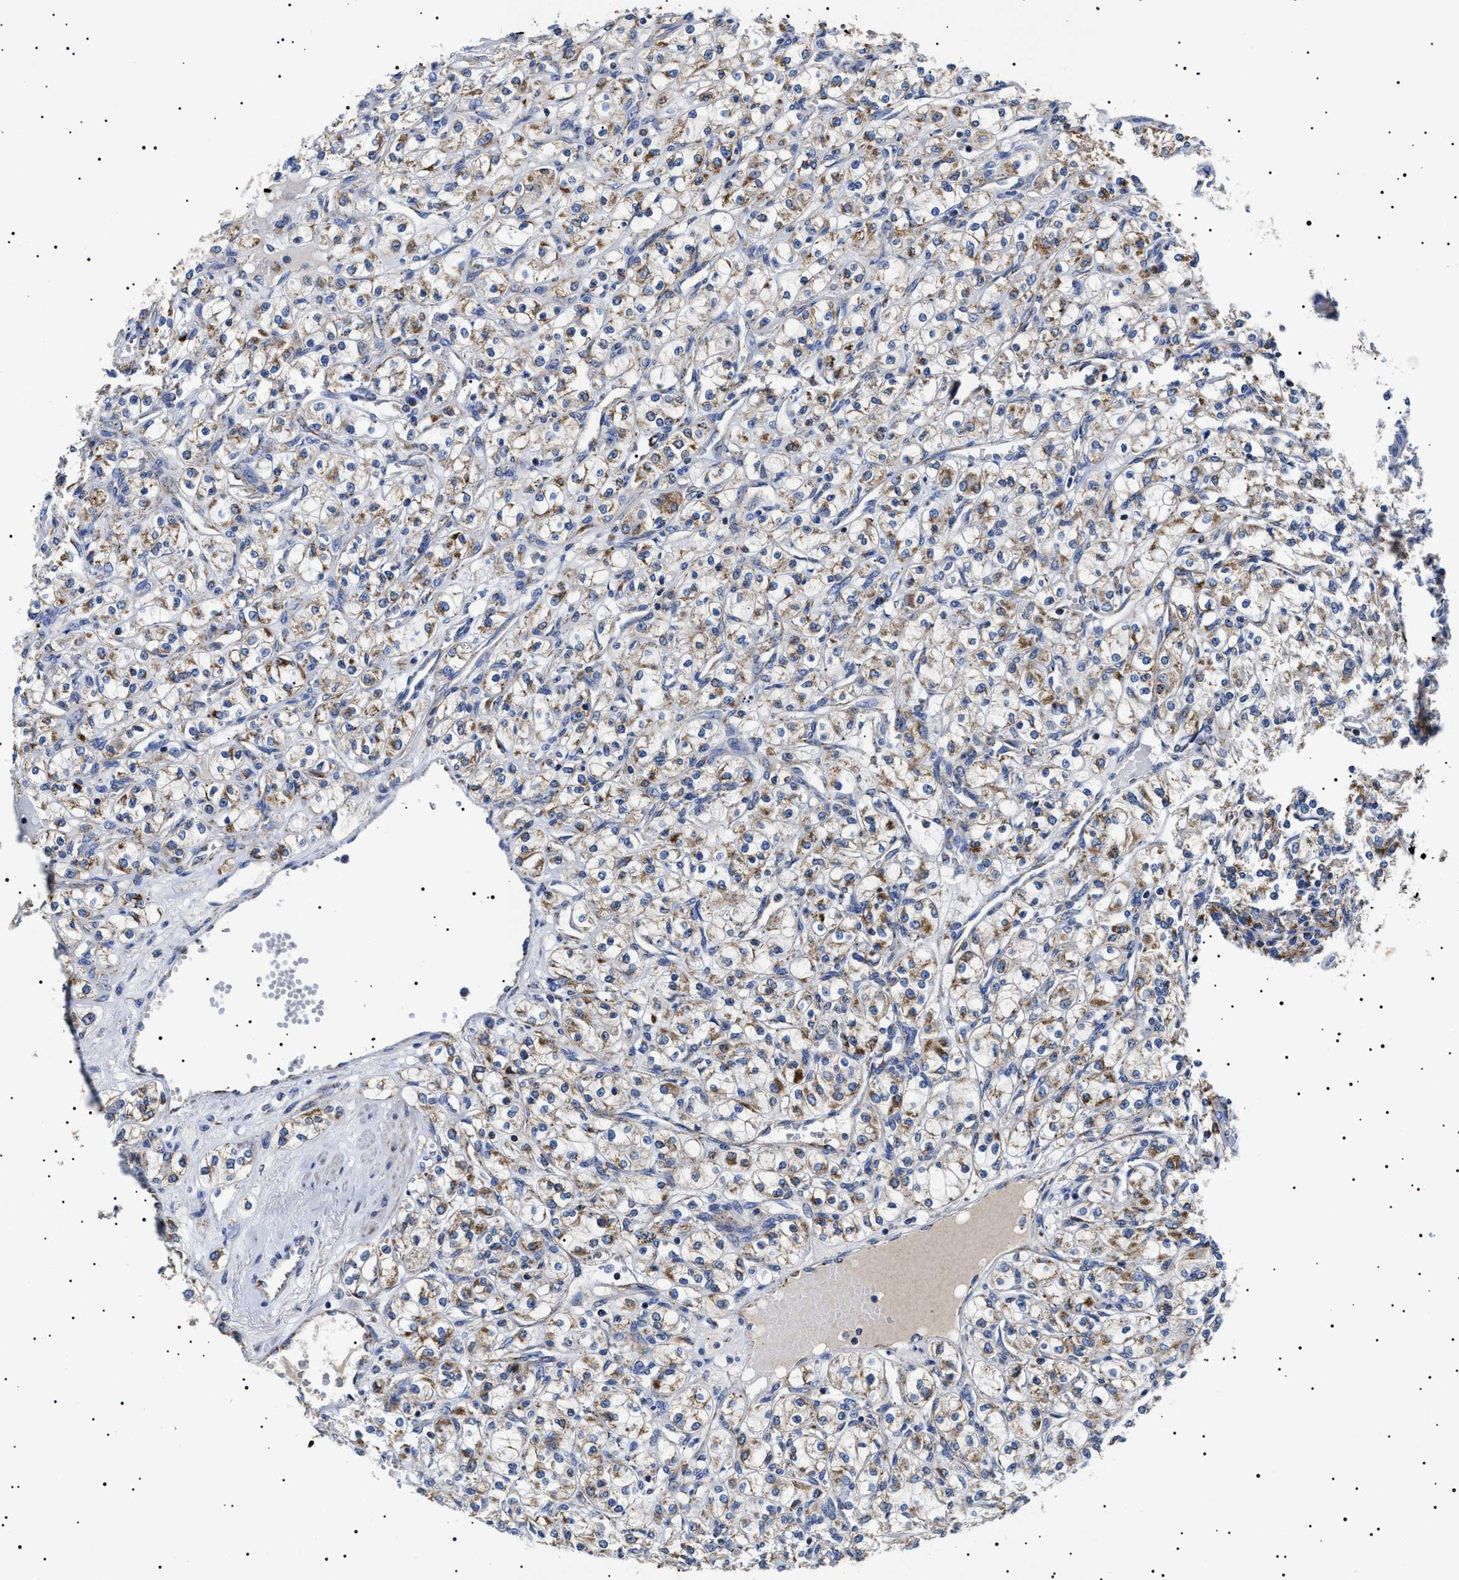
{"staining": {"intensity": "moderate", "quantity": ">75%", "location": "cytoplasmic/membranous"}, "tissue": "renal cancer", "cell_type": "Tumor cells", "image_type": "cancer", "snomed": [{"axis": "morphology", "description": "Adenocarcinoma, NOS"}, {"axis": "topography", "description": "Kidney"}], "caption": "IHC of adenocarcinoma (renal) displays medium levels of moderate cytoplasmic/membranous expression in approximately >75% of tumor cells.", "gene": "CHRDL2", "patient": {"sex": "male", "age": 77}}